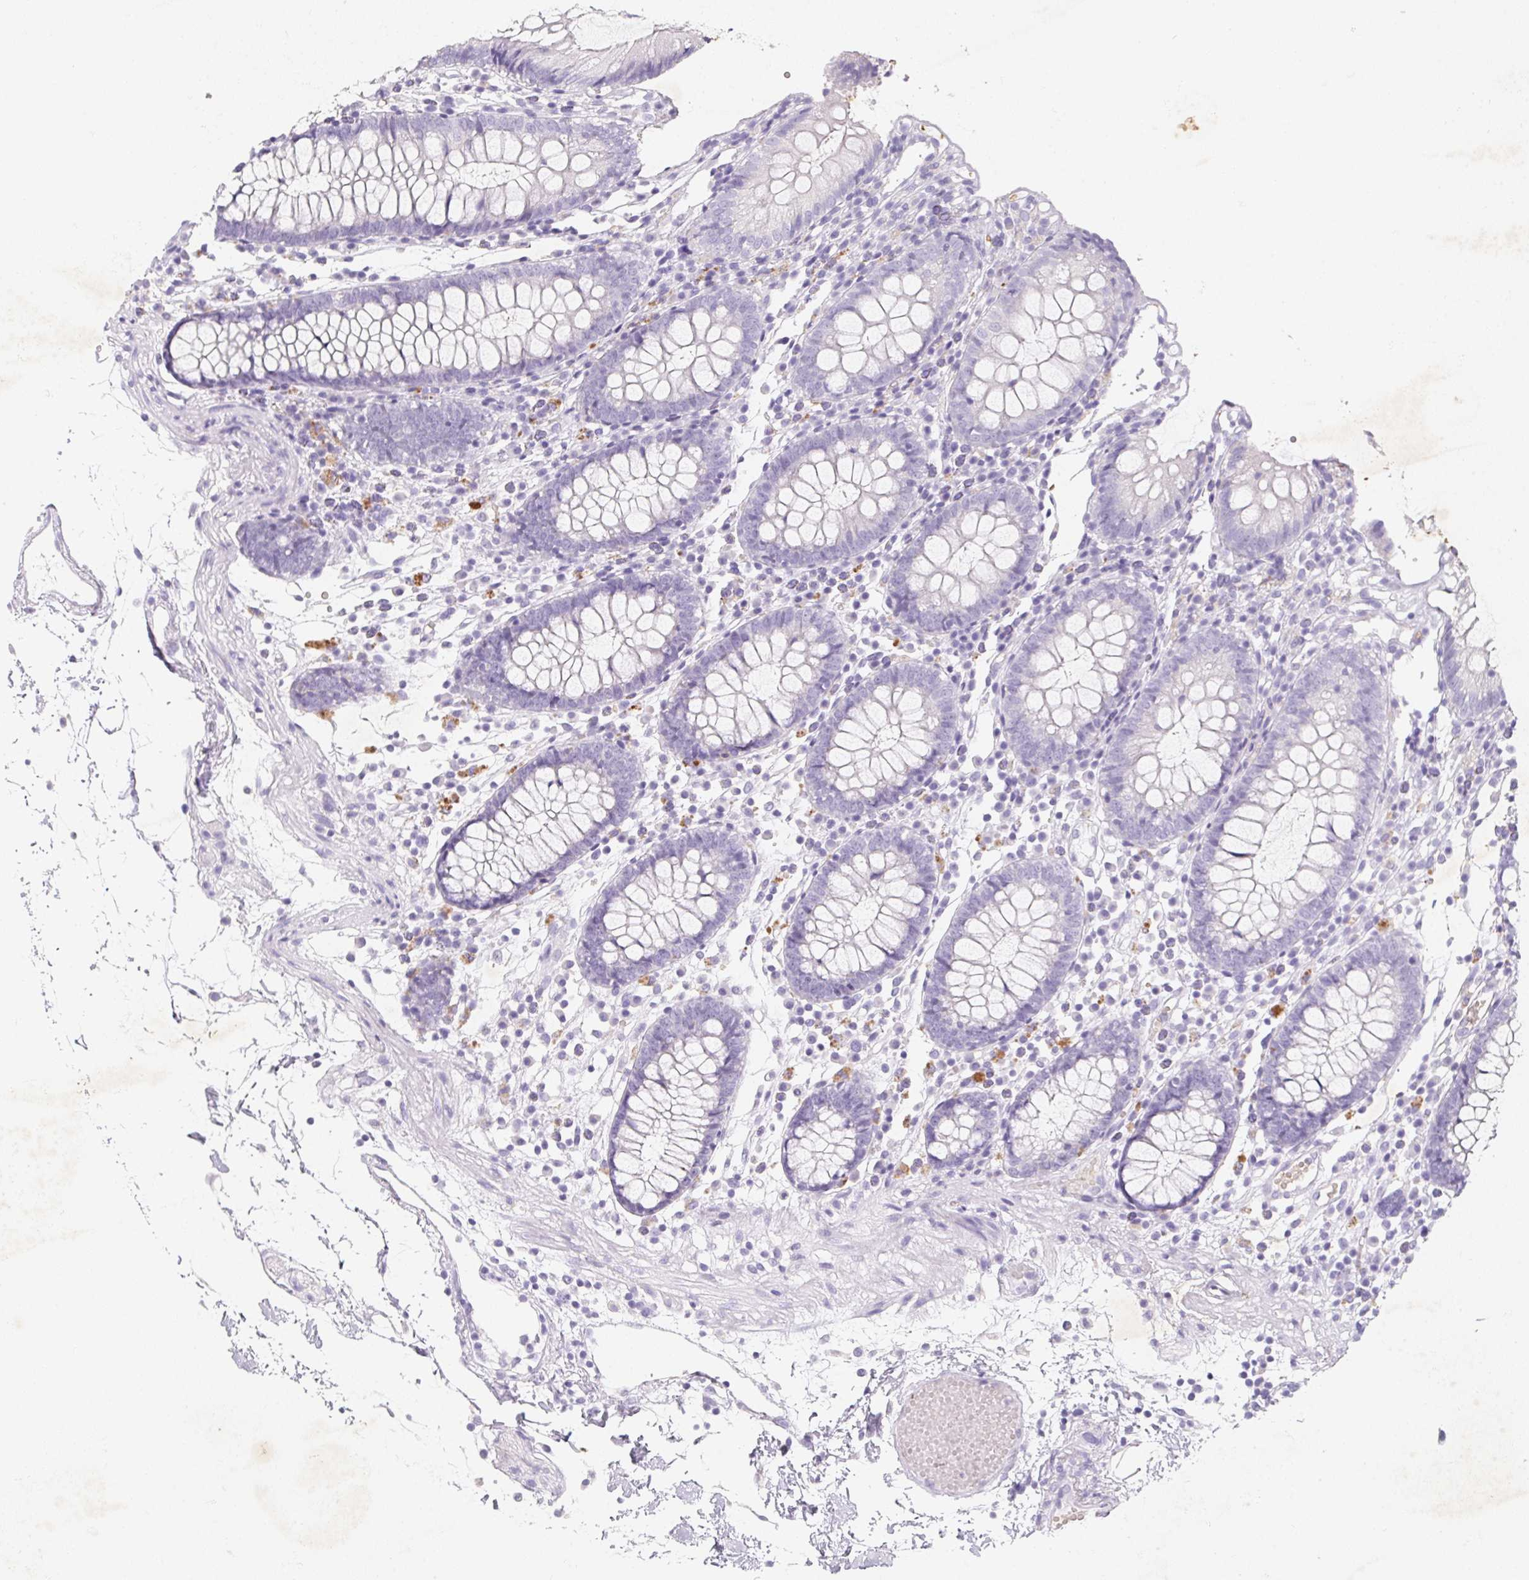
{"staining": {"intensity": "negative", "quantity": "none", "location": "none"}, "tissue": "colon", "cell_type": "Endothelial cells", "image_type": "normal", "snomed": [{"axis": "morphology", "description": "Normal tissue, NOS"}, {"axis": "morphology", "description": "Adenocarcinoma, NOS"}, {"axis": "topography", "description": "Colon"}], "caption": "This is a photomicrograph of immunohistochemistry staining of unremarkable colon, which shows no expression in endothelial cells.", "gene": "DCD", "patient": {"sex": "male", "age": 83}}